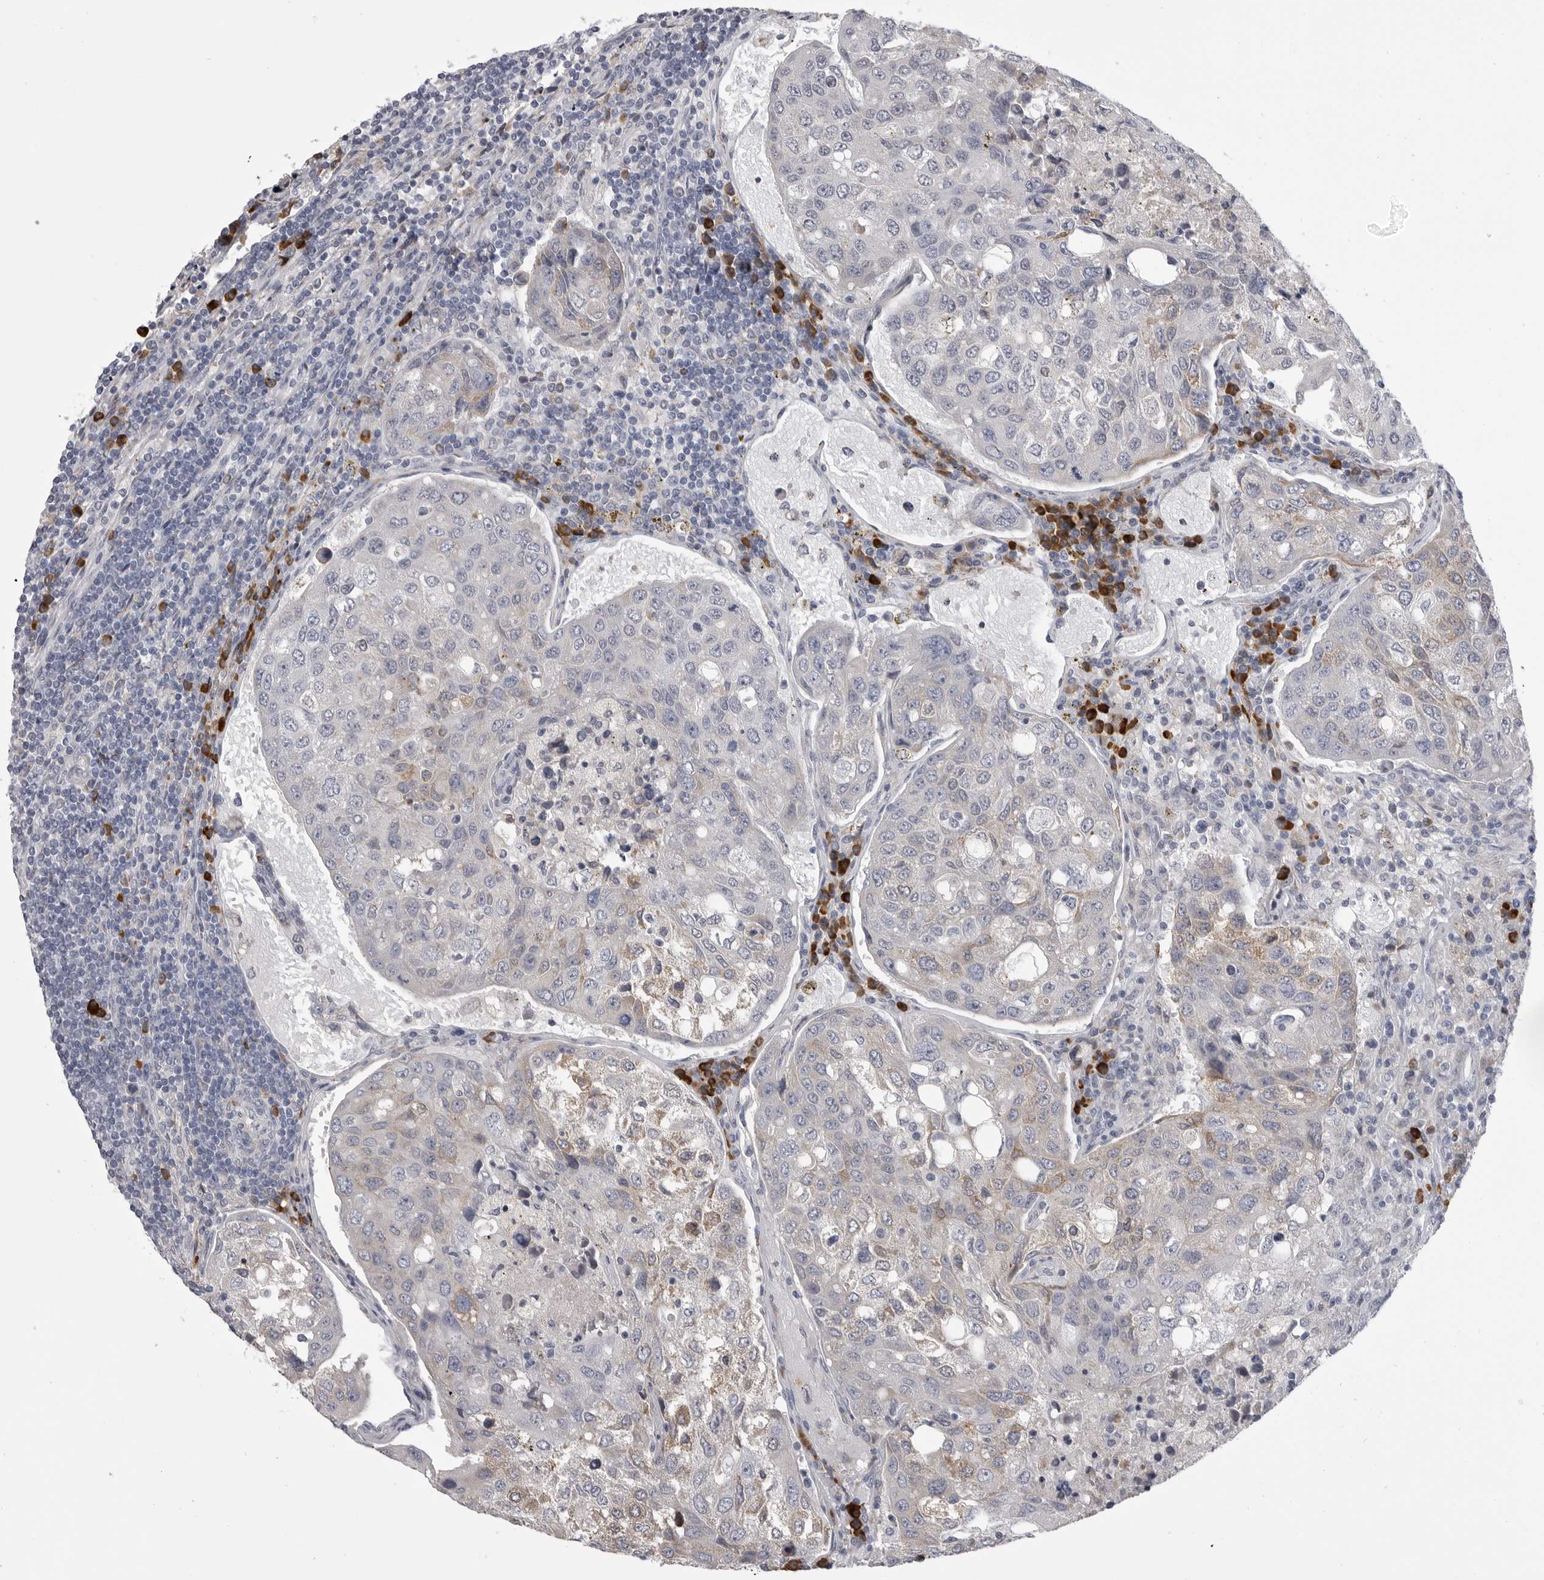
{"staining": {"intensity": "weak", "quantity": "<25%", "location": "cytoplasmic/membranous"}, "tissue": "urothelial cancer", "cell_type": "Tumor cells", "image_type": "cancer", "snomed": [{"axis": "morphology", "description": "Urothelial carcinoma, High grade"}, {"axis": "topography", "description": "Lymph node"}, {"axis": "topography", "description": "Urinary bladder"}], "caption": "DAB (3,3'-diaminobenzidine) immunohistochemical staining of human urothelial cancer displays no significant expression in tumor cells.", "gene": "FKBP2", "patient": {"sex": "male", "age": 51}}